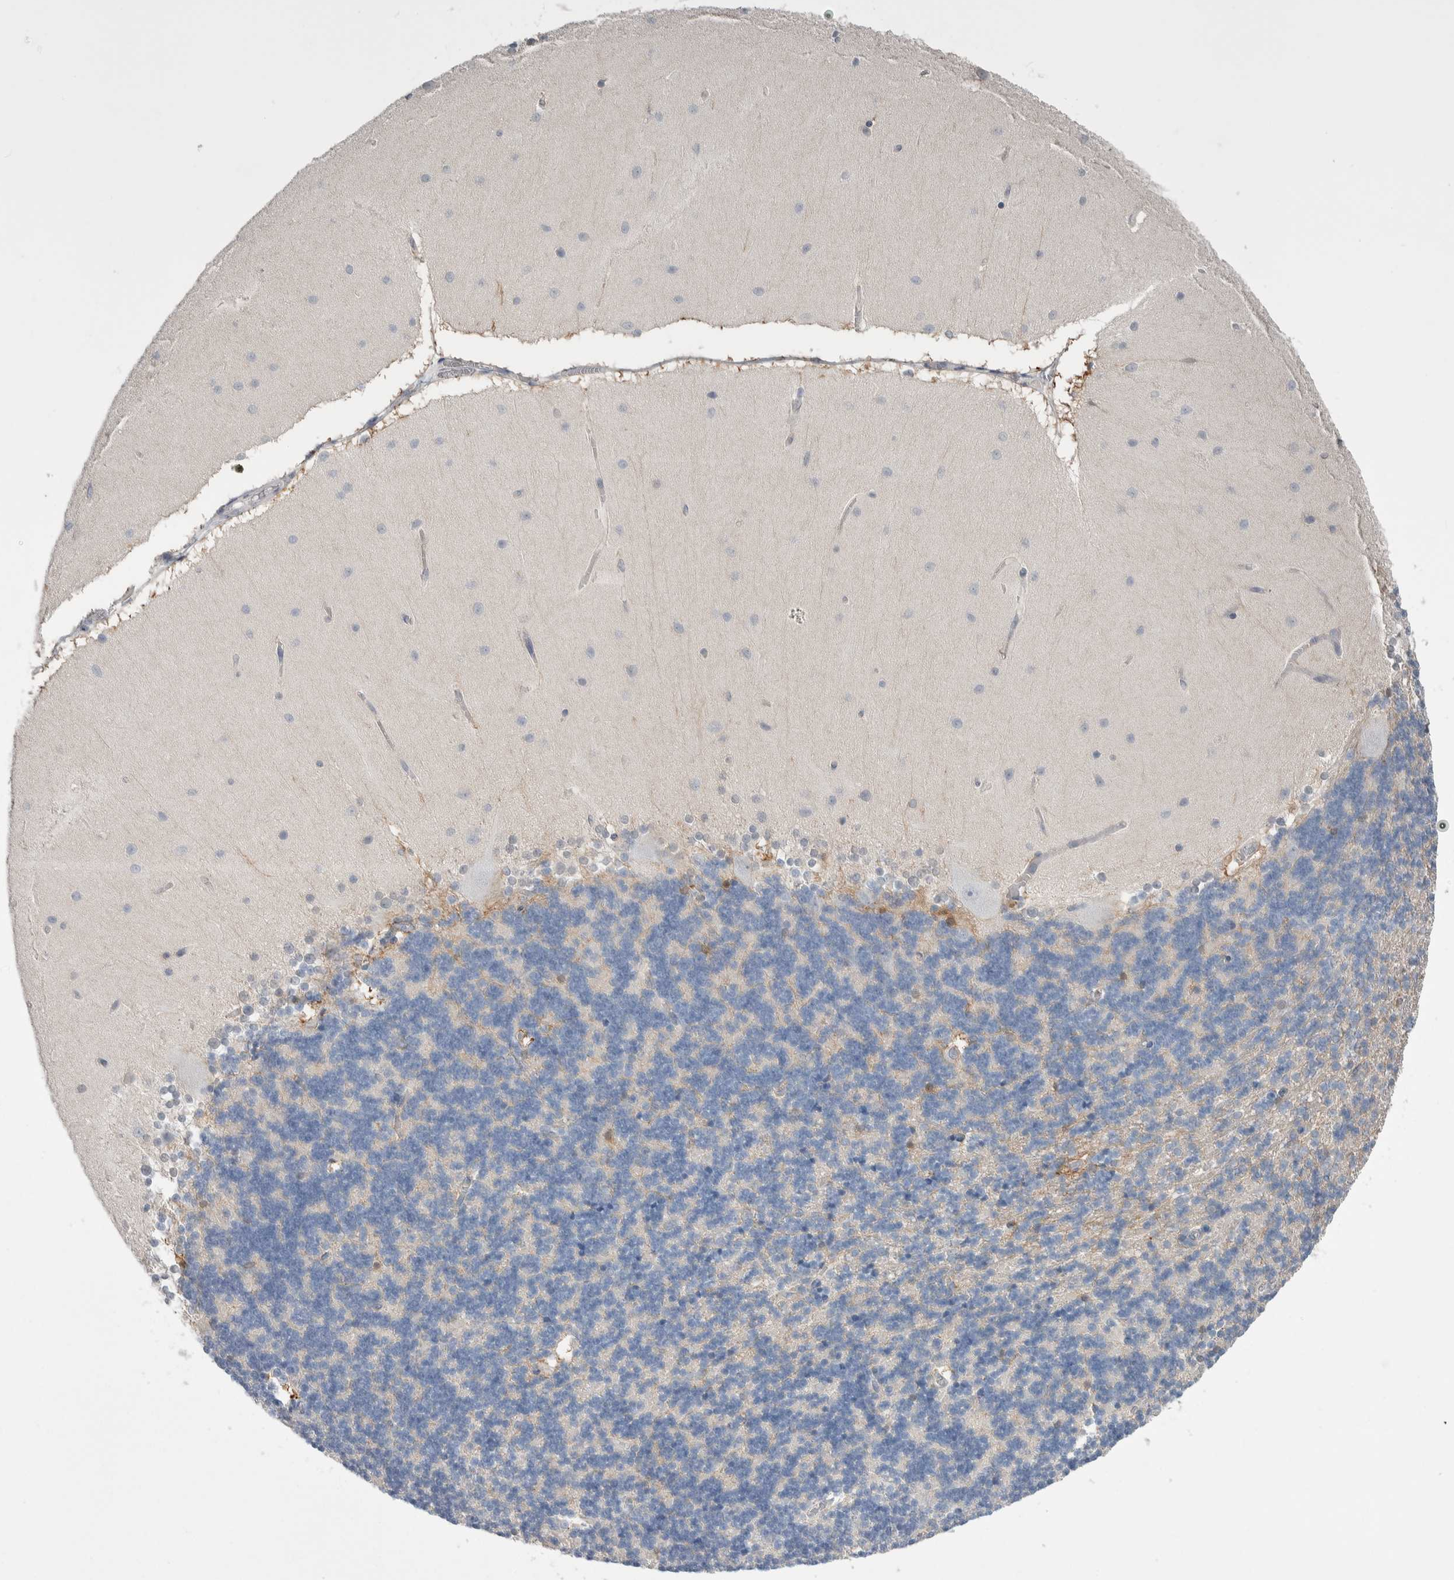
{"staining": {"intensity": "negative", "quantity": "none", "location": "none"}, "tissue": "cerebellum", "cell_type": "Cells in granular layer", "image_type": "normal", "snomed": [{"axis": "morphology", "description": "Normal tissue, NOS"}, {"axis": "topography", "description": "Cerebellum"}], "caption": "Micrograph shows no protein positivity in cells in granular layer of unremarkable cerebellum. (DAB immunohistochemistry (IHC) visualized using brightfield microscopy, high magnification).", "gene": "HTATIP2", "patient": {"sex": "female", "age": 54}}